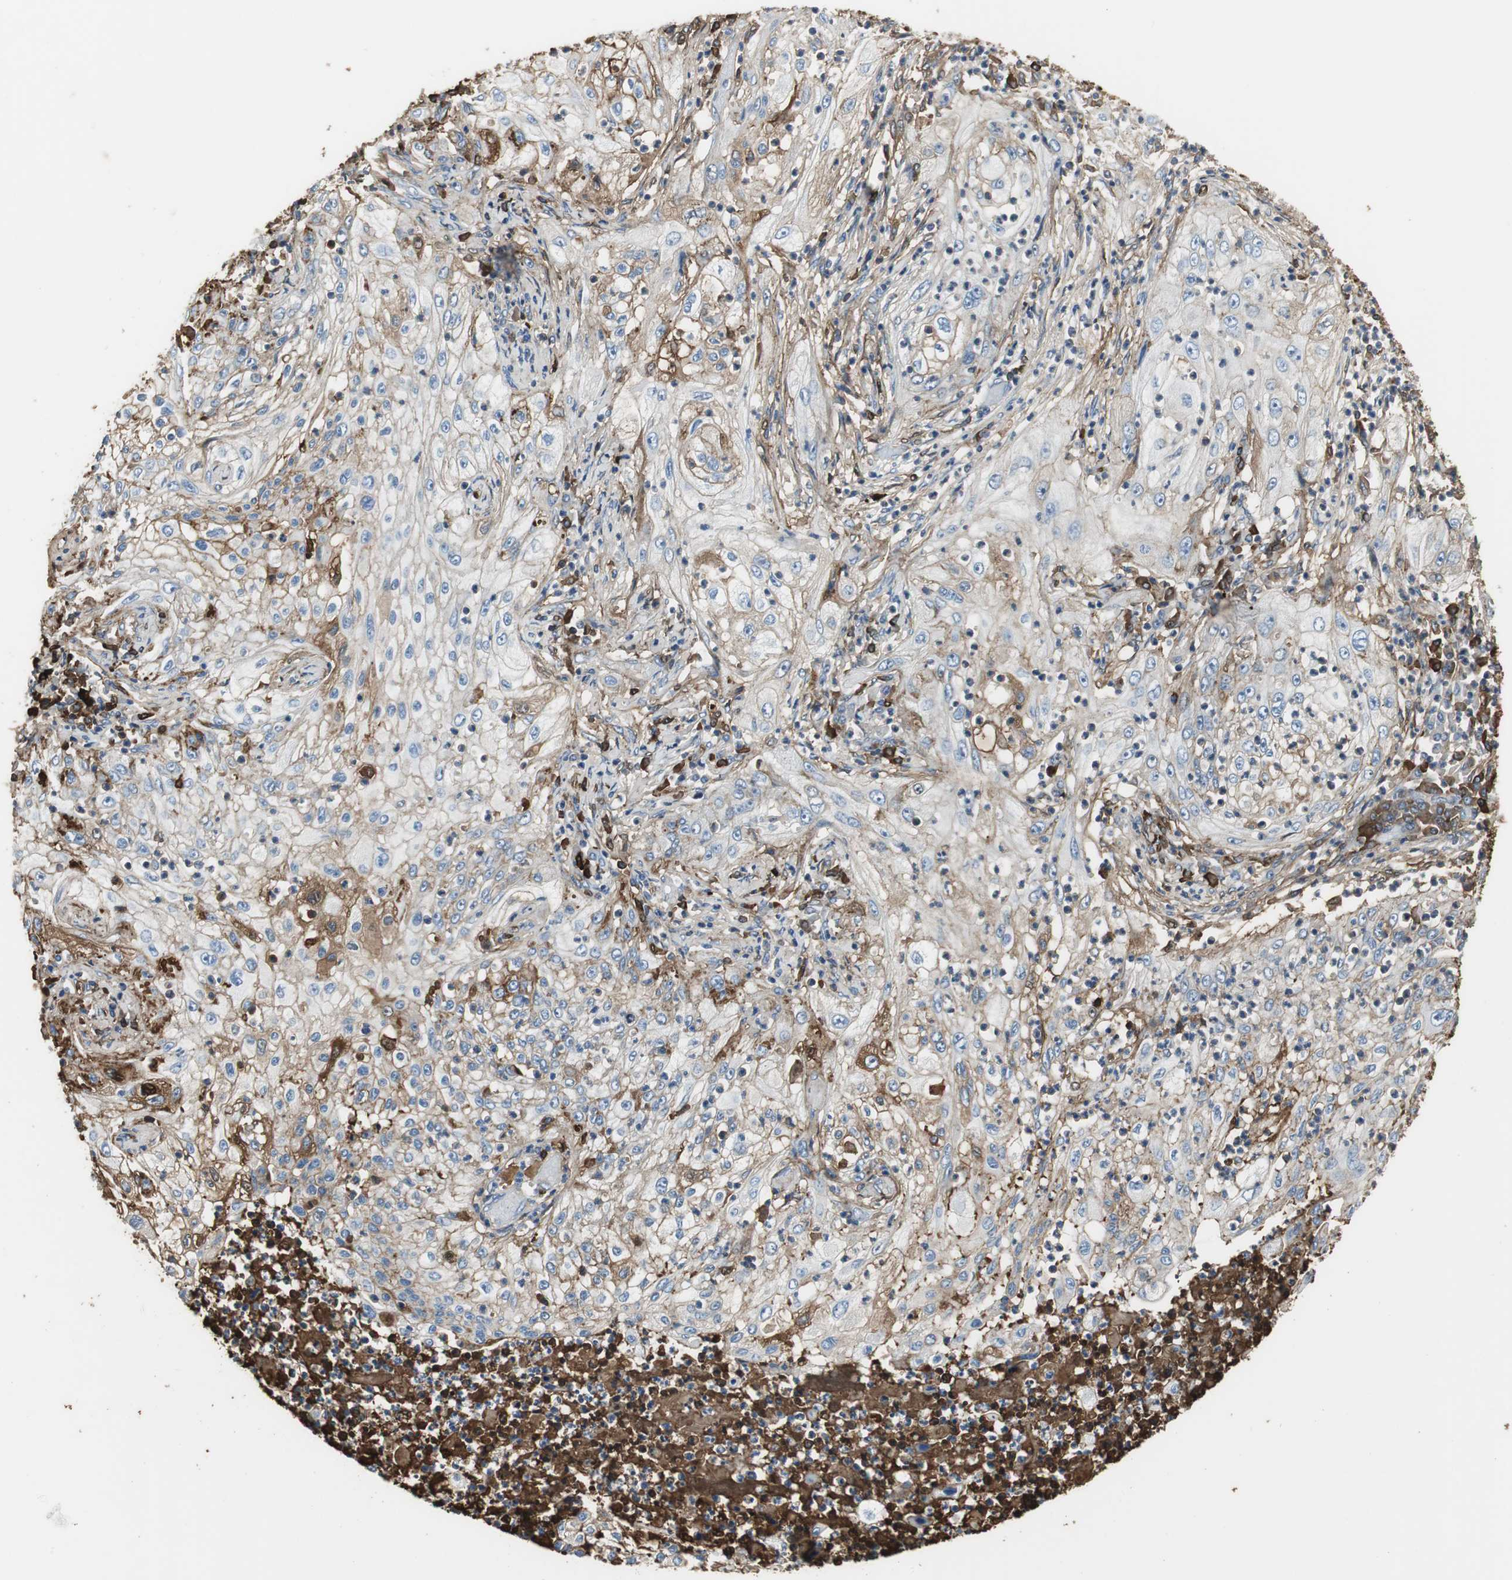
{"staining": {"intensity": "weak", "quantity": "<25%", "location": "cytoplasmic/membranous"}, "tissue": "lung cancer", "cell_type": "Tumor cells", "image_type": "cancer", "snomed": [{"axis": "morphology", "description": "Inflammation, NOS"}, {"axis": "morphology", "description": "Squamous cell carcinoma, NOS"}, {"axis": "topography", "description": "Lymph node"}, {"axis": "topography", "description": "Soft tissue"}, {"axis": "topography", "description": "Lung"}], "caption": "High magnification brightfield microscopy of lung squamous cell carcinoma stained with DAB (brown) and counterstained with hematoxylin (blue): tumor cells show no significant positivity.", "gene": "IGHA1", "patient": {"sex": "male", "age": 66}}